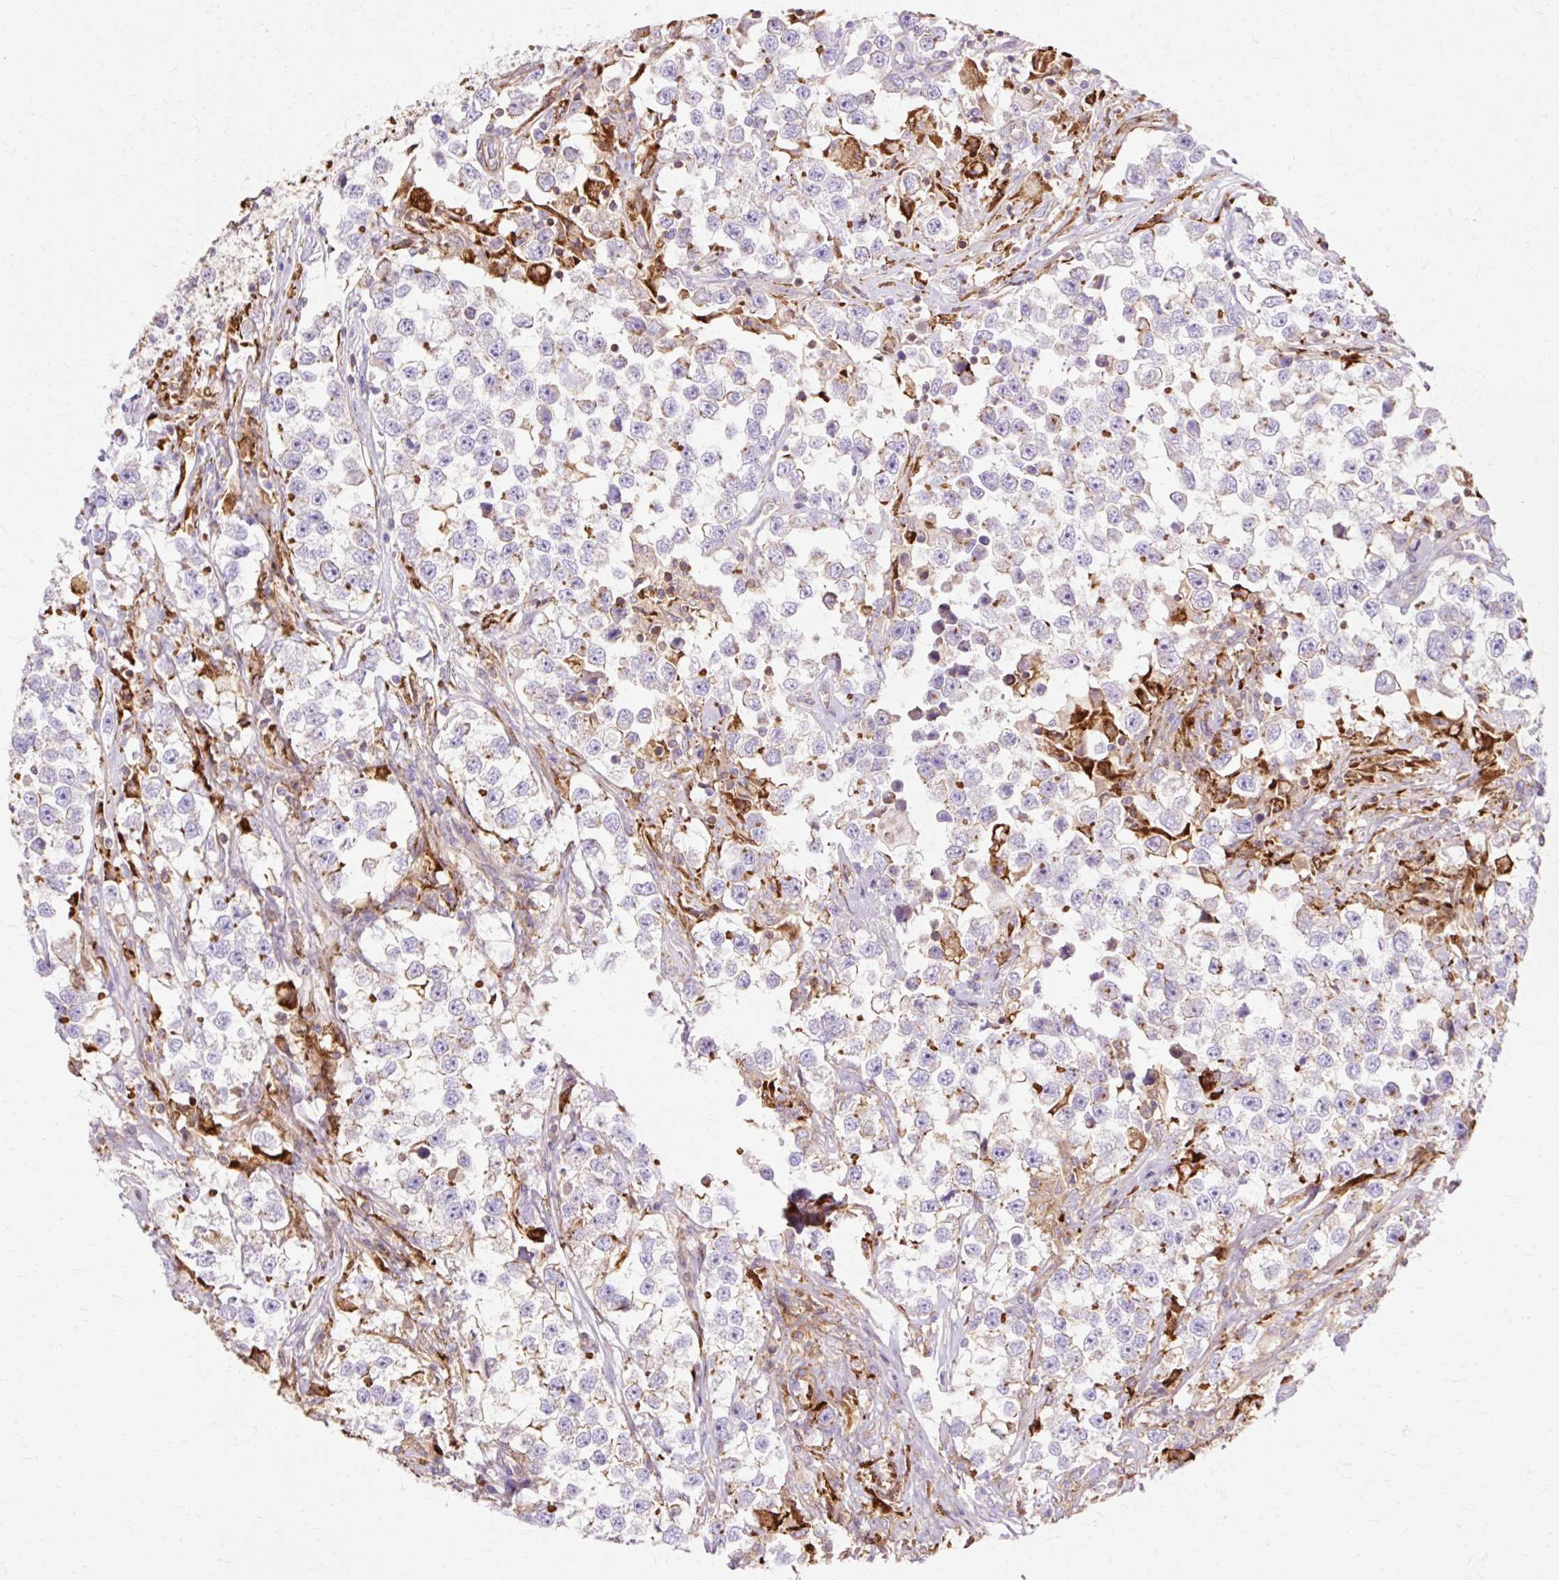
{"staining": {"intensity": "negative", "quantity": "none", "location": "none"}, "tissue": "testis cancer", "cell_type": "Tumor cells", "image_type": "cancer", "snomed": [{"axis": "morphology", "description": "Seminoma, NOS"}, {"axis": "topography", "description": "Testis"}], "caption": "Tumor cells are negative for protein expression in human testis seminoma.", "gene": "TBC1D2B", "patient": {"sex": "male", "age": 46}}